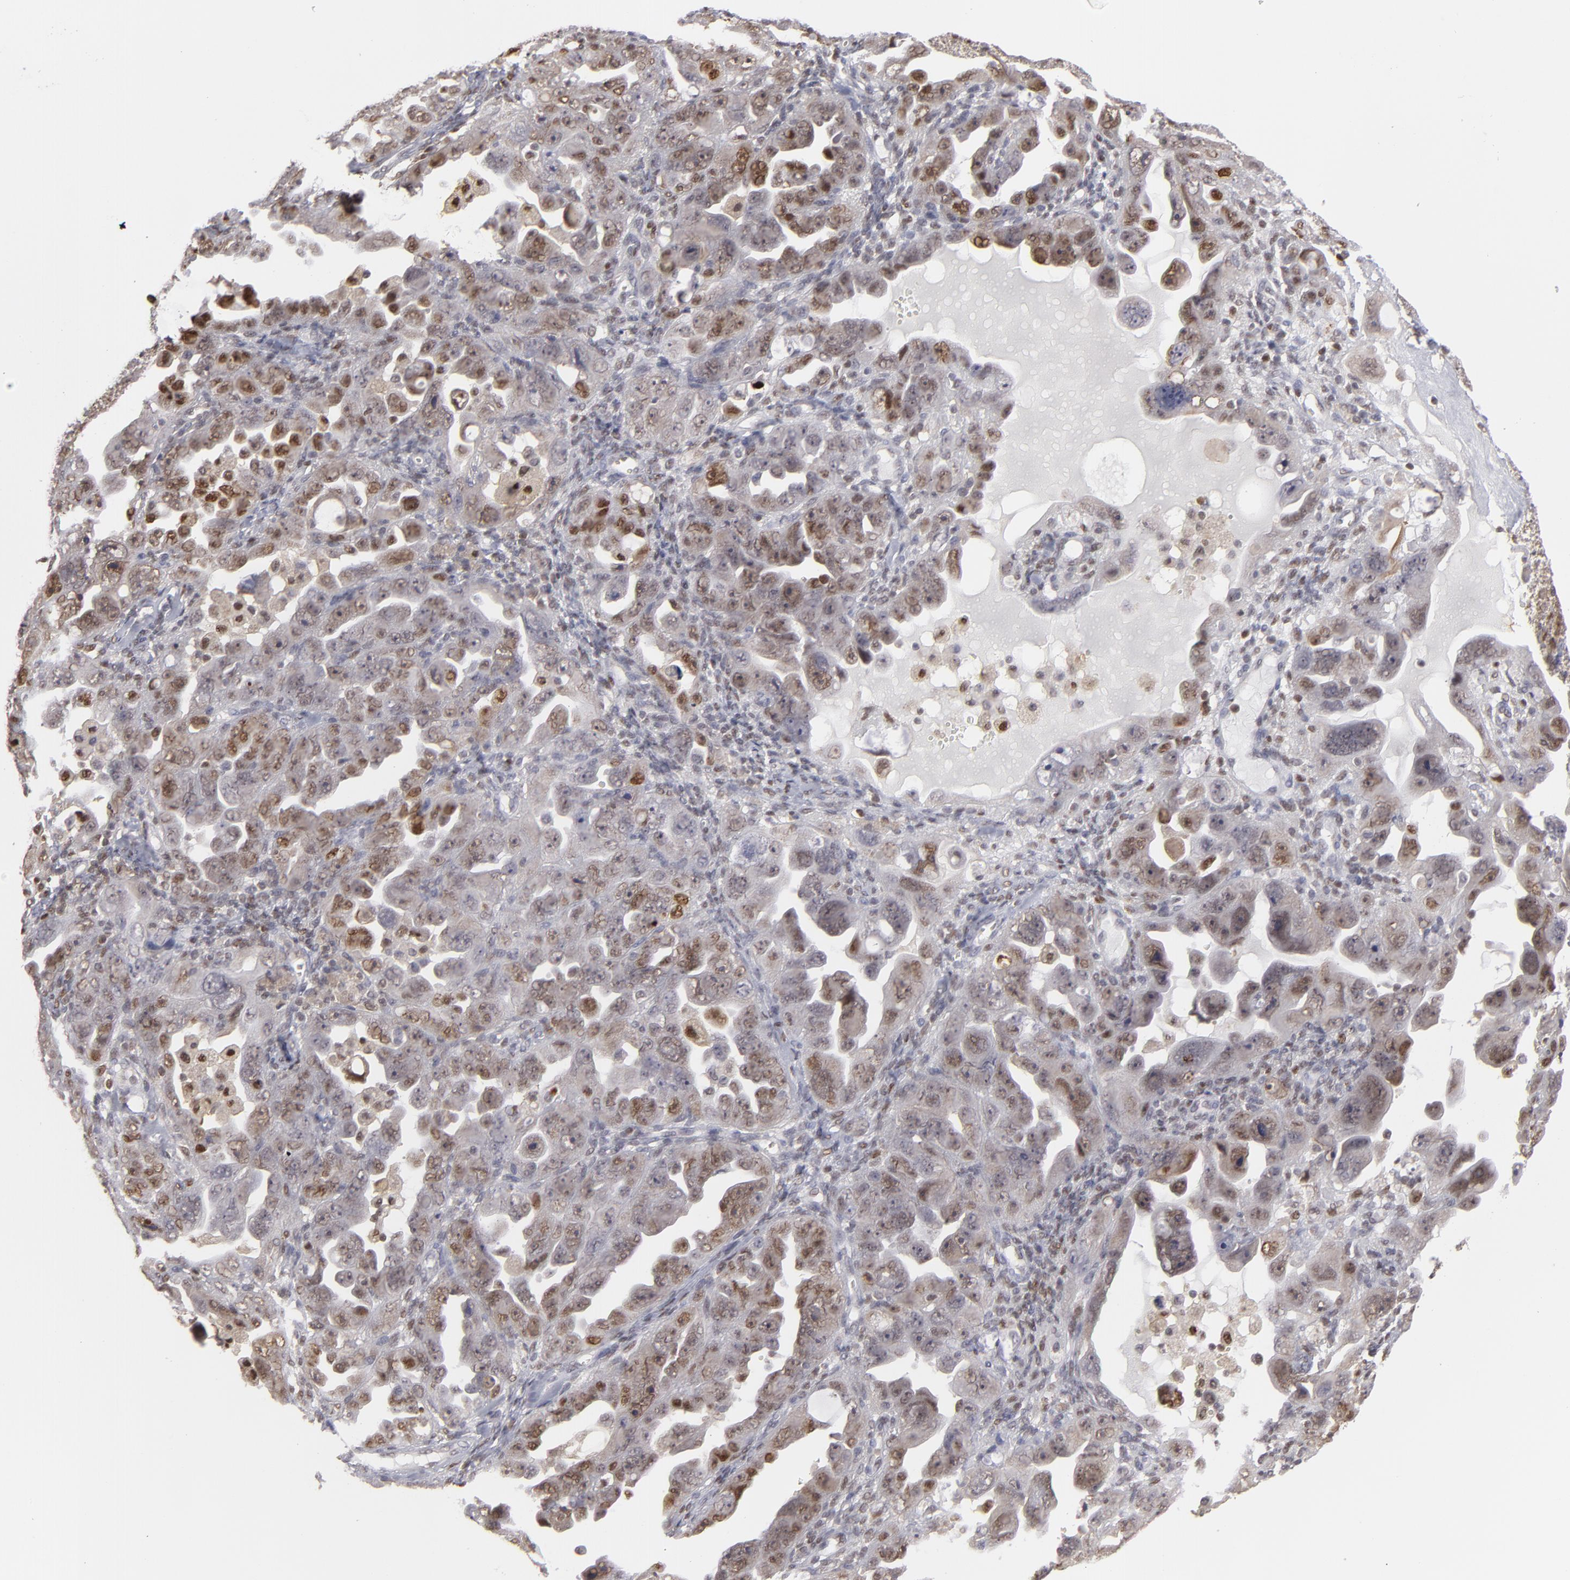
{"staining": {"intensity": "weak", "quantity": "25%-75%", "location": "cytoplasmic/membranous,nuclear"}, "tissue": "ovarian cancer", "cell_type": "Tumor cells", "image_type": "cancer", "snomed": [{"axis": "morphology", "description": "Cystadenocarcinoma, serous, NOS"}, {"axis": "topography", "description": "Ovary"}], "caption": "A low amount of weak cytoplasmic/membranous and nuclear positivity is identified in about 25%-75% of tumor cells in ovarian serous cystadenocarcinoma tissue.", "gene": "GSR", "patient": {"sex": "female", "age": 66}}